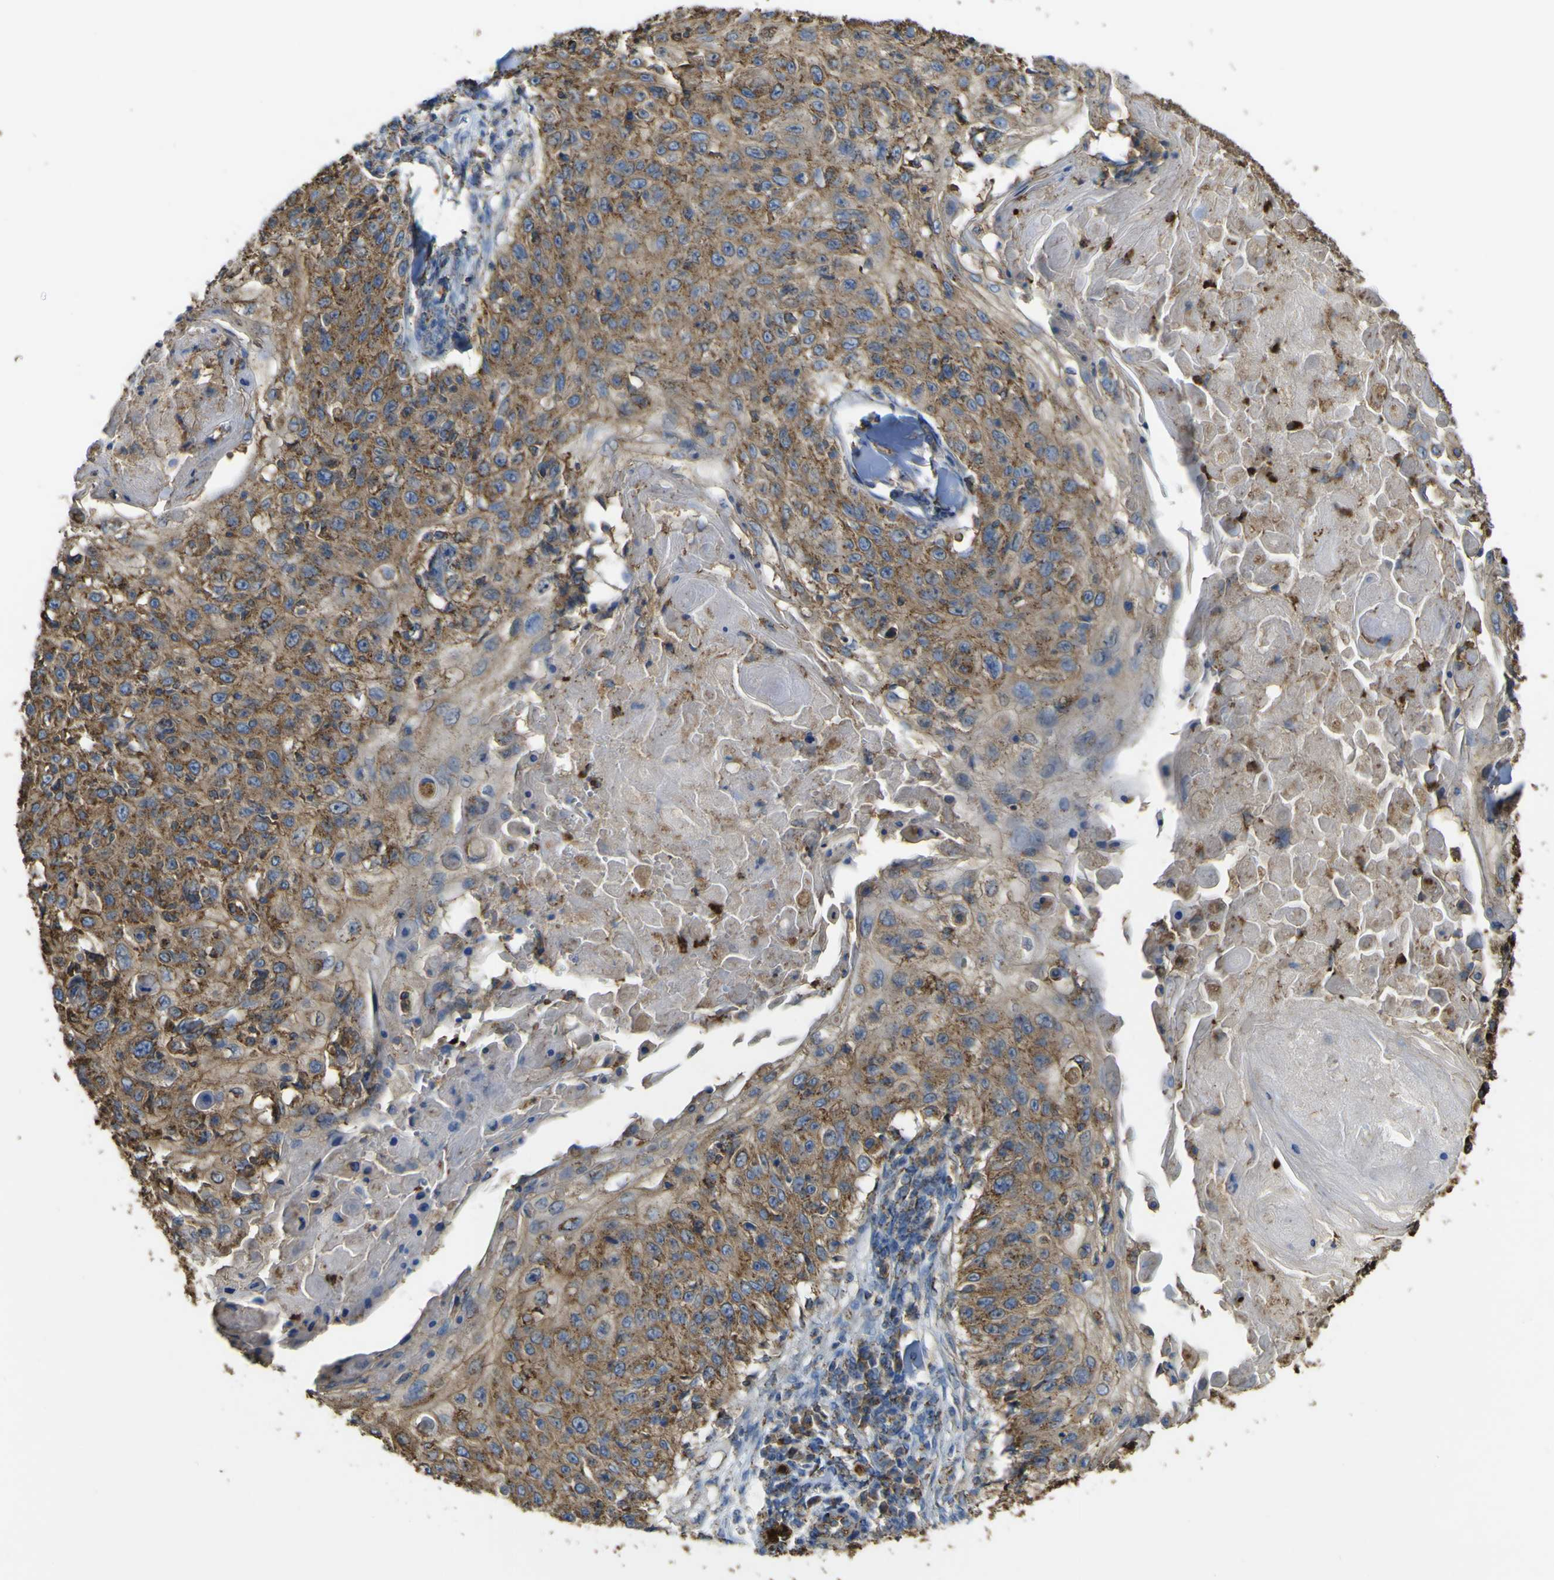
{"staining": {"intensity": "strong", "quantity": ">75%", "location": "cytoplasmic/membranous"}, "tissue": "skin cancer", "cell_type": "Tumor cells", "image_type": "cancer", "snomed": [{"axis": "morphology", "description": "Squamous cell carcinoma, NOS"}, {"axis": "topography", "description": "Skin"}], "caption": "Immunohistochemical staining of squamous cell carcinoma (skin) exhibits high levels of strong cytoplasmic/membranous positivity in about >75% of tumor cells.", "gene": "ACSL3", "patient": {"sex": "male", "age": 86}}